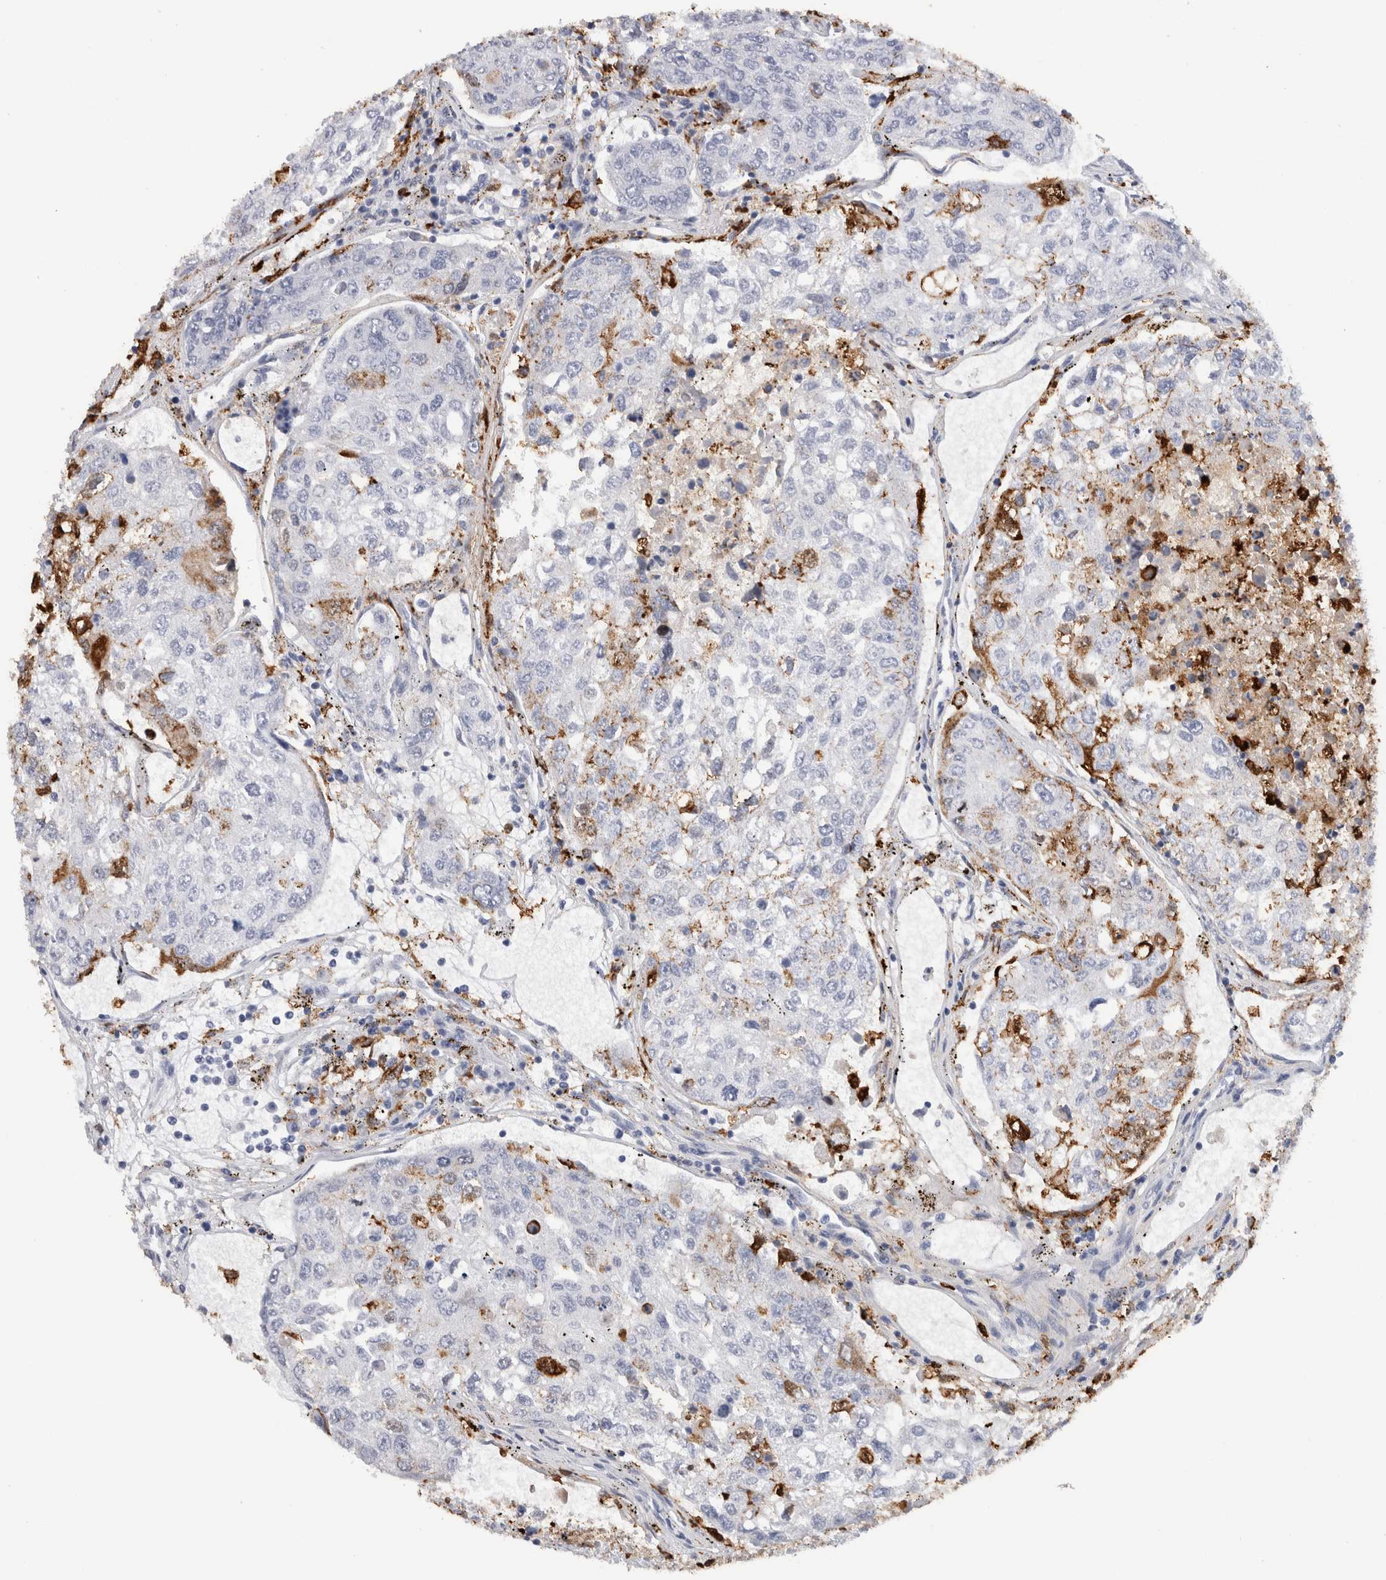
{"staining": {"intensity": "moderate", "quantity": "<25%", "location": "cytoplasmic/membranous"}, "tissue": "urothelial cancer", "cell_type": "Tumor cells", "image_type": "cancer", "snomed": [{"axis": "morphology", "description": "Urothelial carcinoma, High grade"}, {"axis": "topography", "description": "Lymph node"}, {"axis": "topography", "description": "Urinary bladder"}], "caption": "High-magnification brightfield microscopy of urothelial carcinoma (high-grade) stained with DAB (3,3'-diaminobenzidine) (brown) and counterstained with hematoxylin (blue). tumor cells exhibit moderate cytoplasmic/membranous expression is present in about<25% of cells.", "gene": "S100A8", "patient": {"sex": "male", "age": 51}}